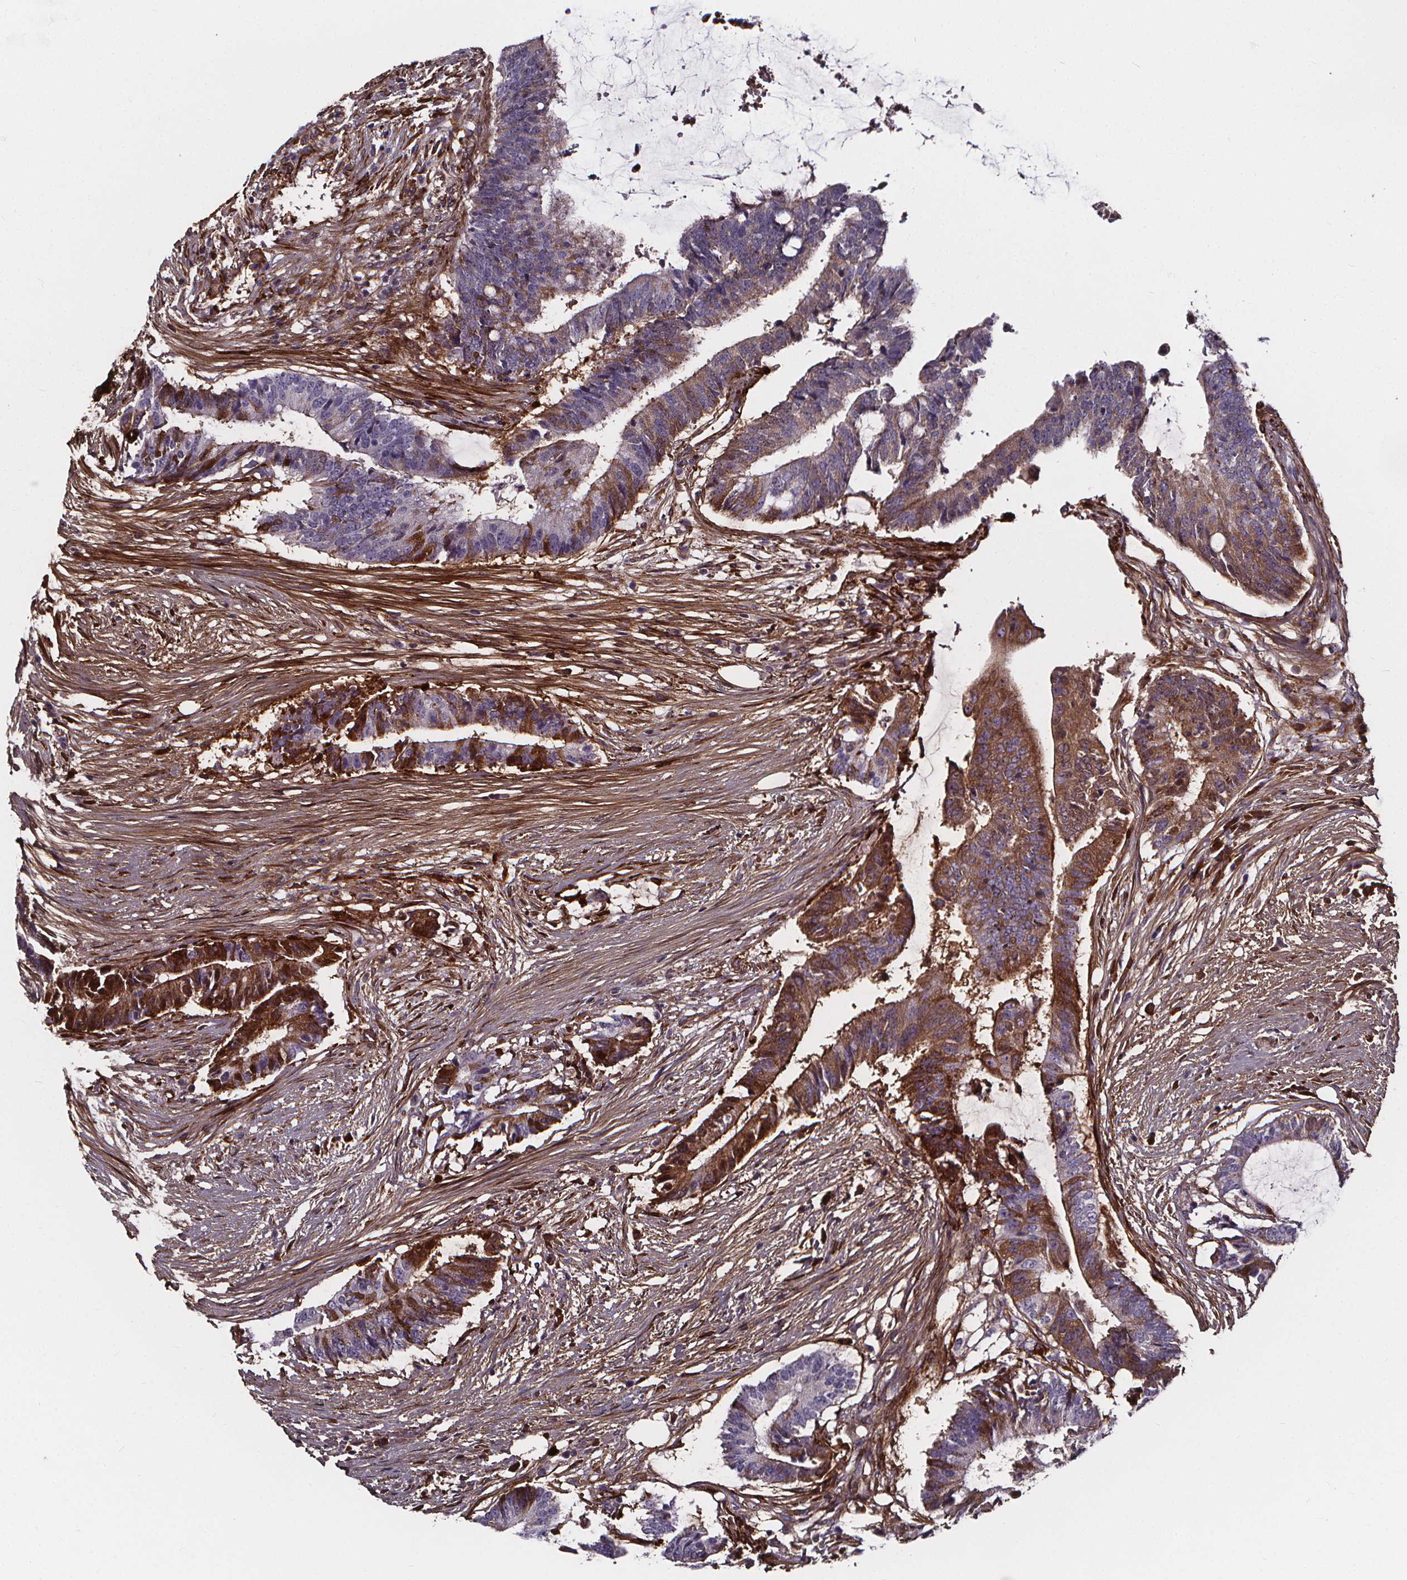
{"staining": {"intensity": "negative", "quantity": "none", "location": "none"}, "tissue": "colorectal cancer", "cell_type": "Tumor cells", "image_type": "cancer", "snomed": [{"axis": "morphology", "description": "Adenocarcinoma, NOS"}, {"axis": "topography", "description": "Colon"}], "caption": "Tumor cells are negative for protein expression in human colorectal cancer (adenocarcinoma).", "gene": "AEBP1", "patient": {"sex": "female", "age": 43}}